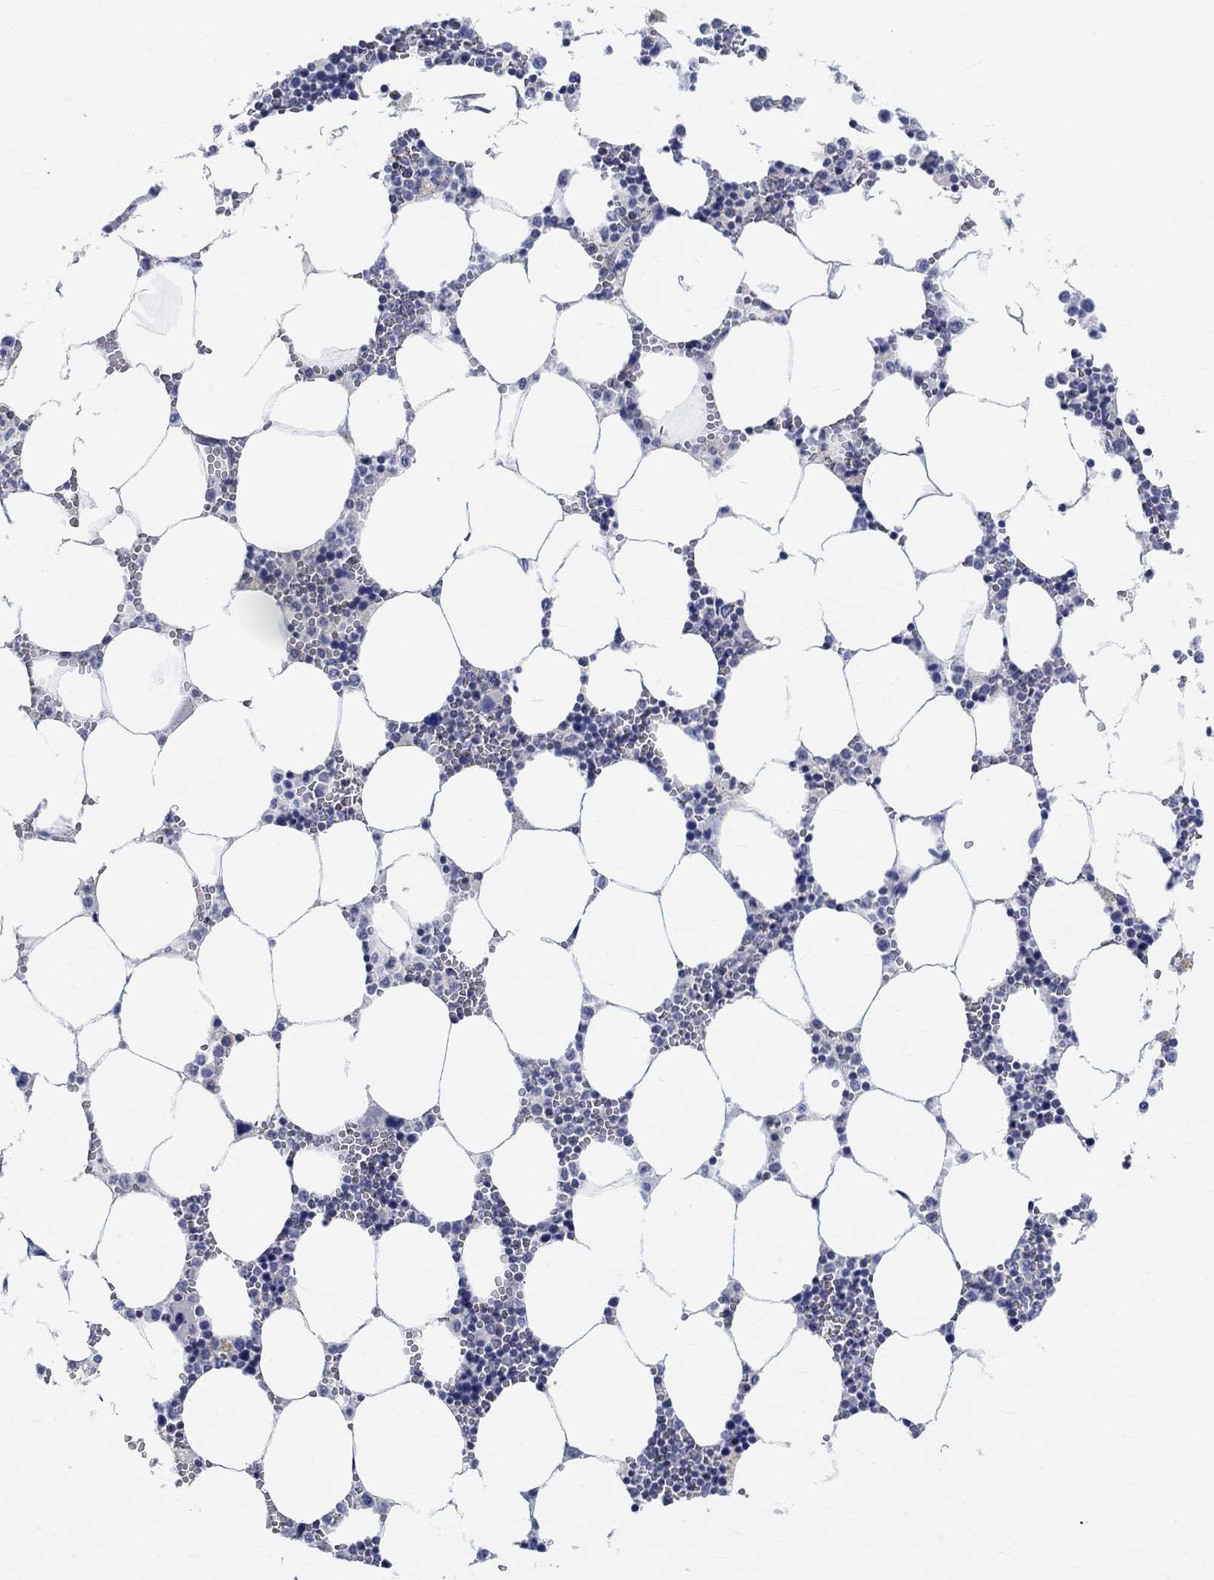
{"staining": {"intensity": "negative", "quantity": "none", "location": "none"}, "tissue": "bone marrow", "cell_type": "Hematopoietic cells", "image_type": "normal", "snomed": [{"axis": "morphology", "description": "Normal tissue, NOS"}, {"axis": "topography", "description": "Bone marrow"}], "caption": "This is an immunohistochemistry (IHC) micrograph of unremarkable bone marrow. There is no positivity in hematopoietic cells.", "gene": "NAV3", "patient": {"sex": "female", "age": 64}}